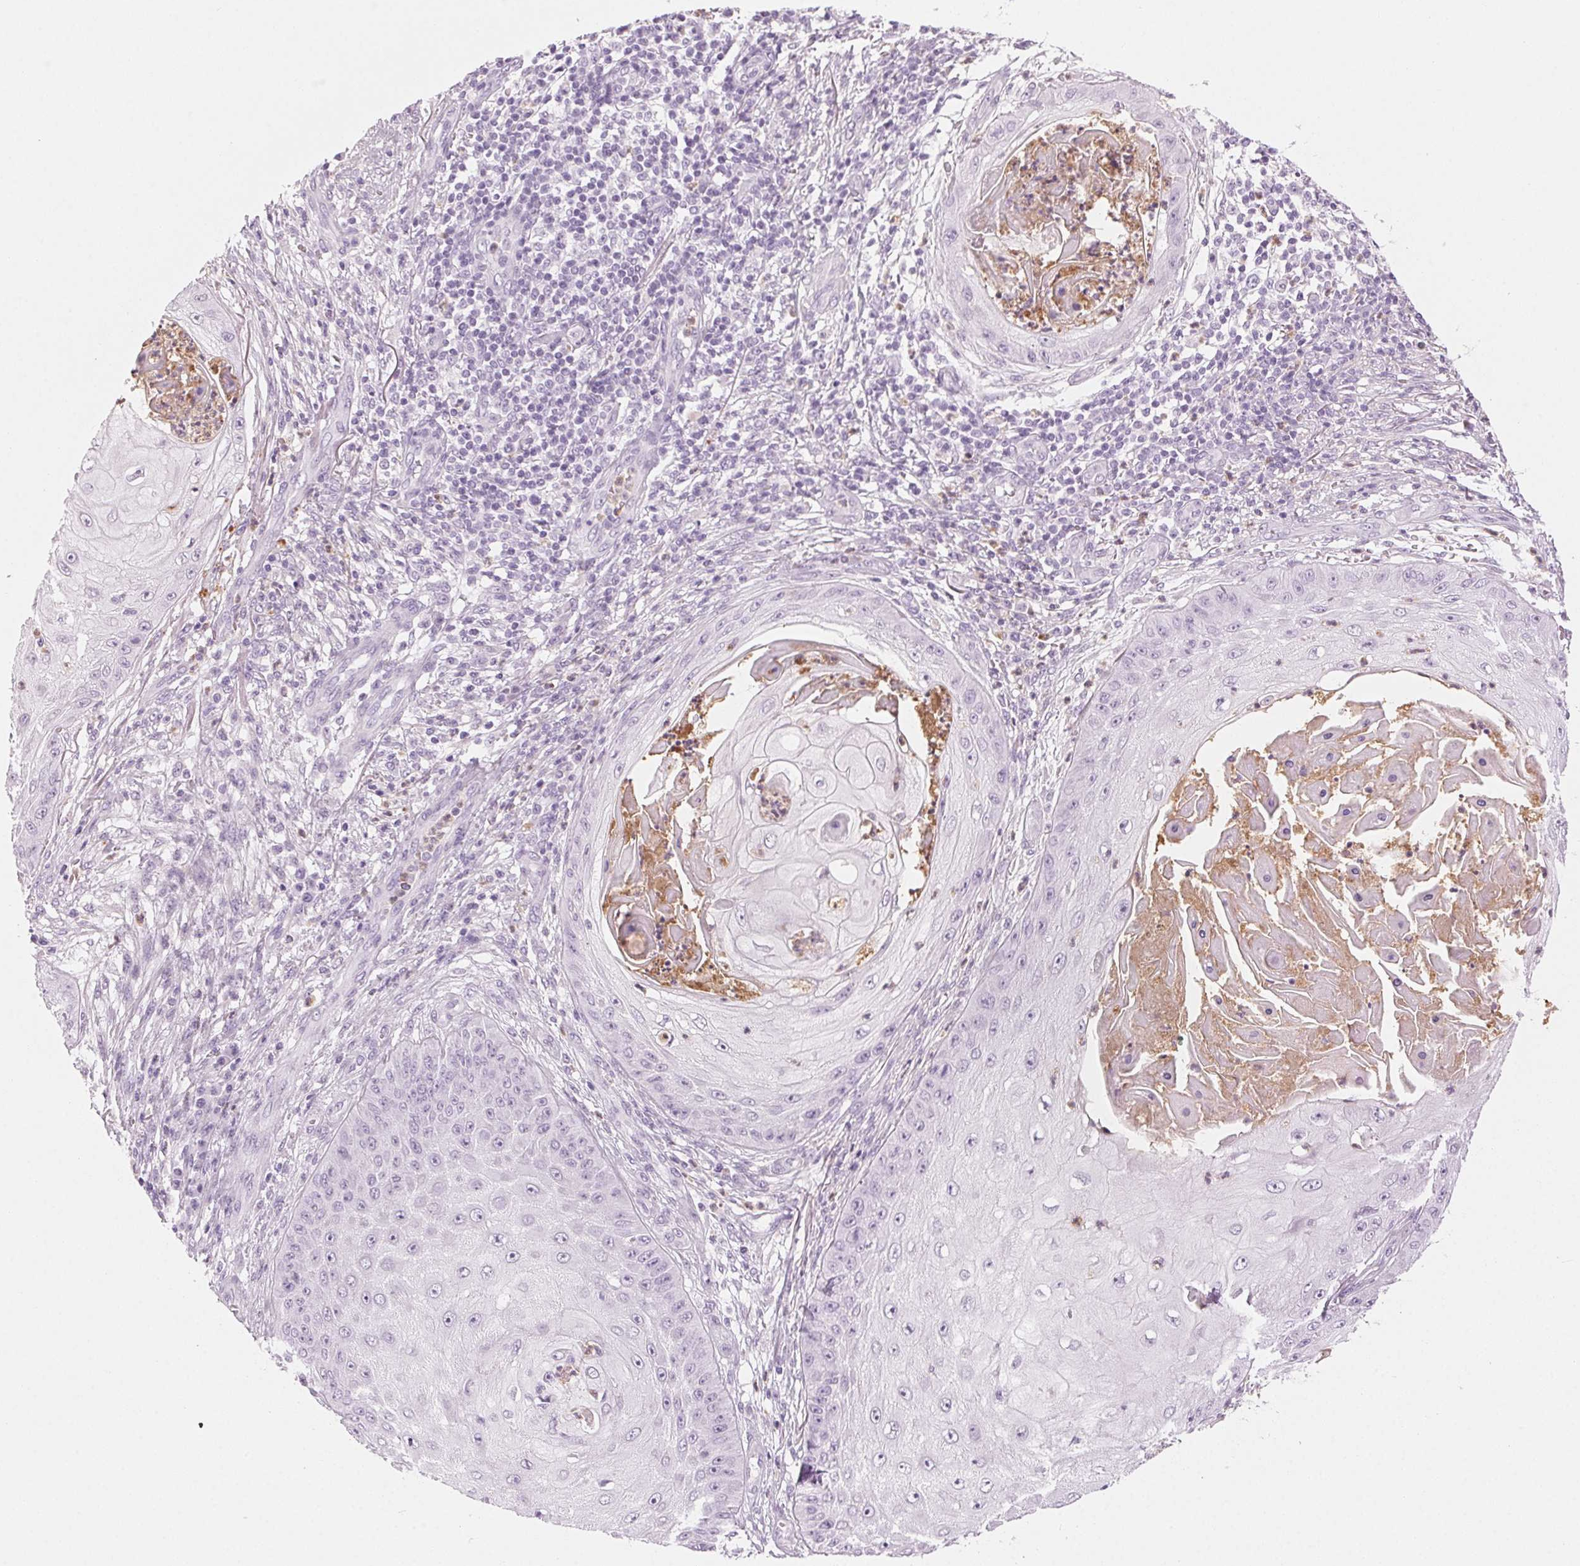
{"staining": {"intensity": "negative", "quantity": "none", "location": "none"}, "tissue": "skin cancer", "cell_type": "Tumor cells", "image_type": "cancer", "snomed": [{"axis": "morphology", "description": "Squamous cell carcinoma, NOS"}, {"axis": "topography", "description": "Skin"}], "caption": "Tumor cells show no significant protein staining in skin cancer.", "gene": "MPO", "patient": {"sex": "male", "age": 70}}